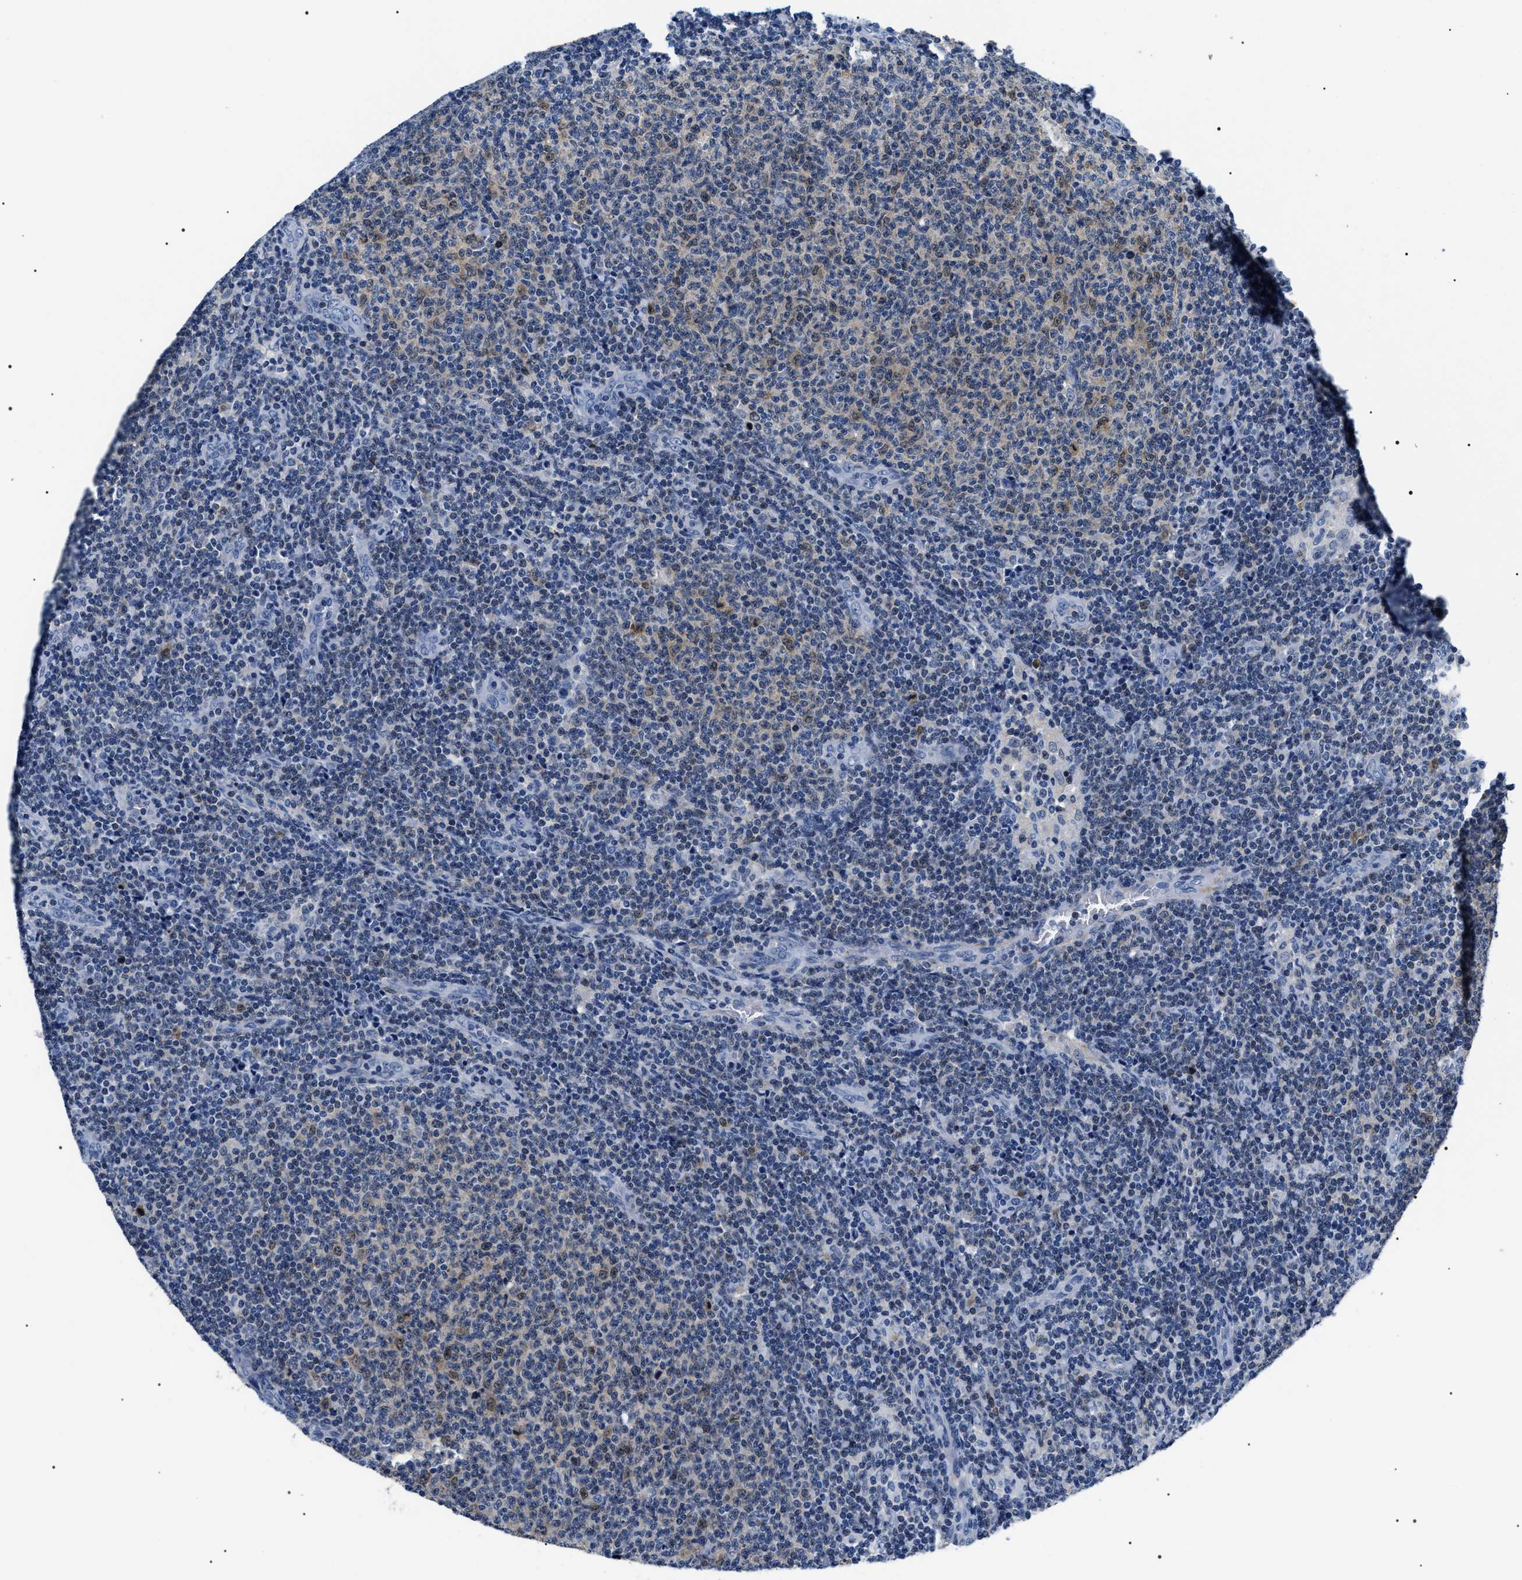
{"staining": {"intensity": "moderate", "quantity": "25%-75%", "location": "cytoplasmic/membranous,nuclear"}, "tissue": "lymphoma", "cell_type": "Tumor cells", "image_type": "cancer", "snomed": [{"axis": "morphology", "description": "Malignant lymphoma, non-Hodgkin's type, Low grade"}, {"axis": "topography", "description": "Lymph node"}], "caption": "Immunohistochemical staining of human low-grade malignant lymphoma, non-Hodgkin's type displays medium levels of moderate cytoplasmic/membranous and nuclear expression in about 25%-75% of tumor cells. (DAB IHC, brown staining for protein, blue staining for nuclei).", "gene": "BAG2", "patient": {"sex": "male", "age": 66}}